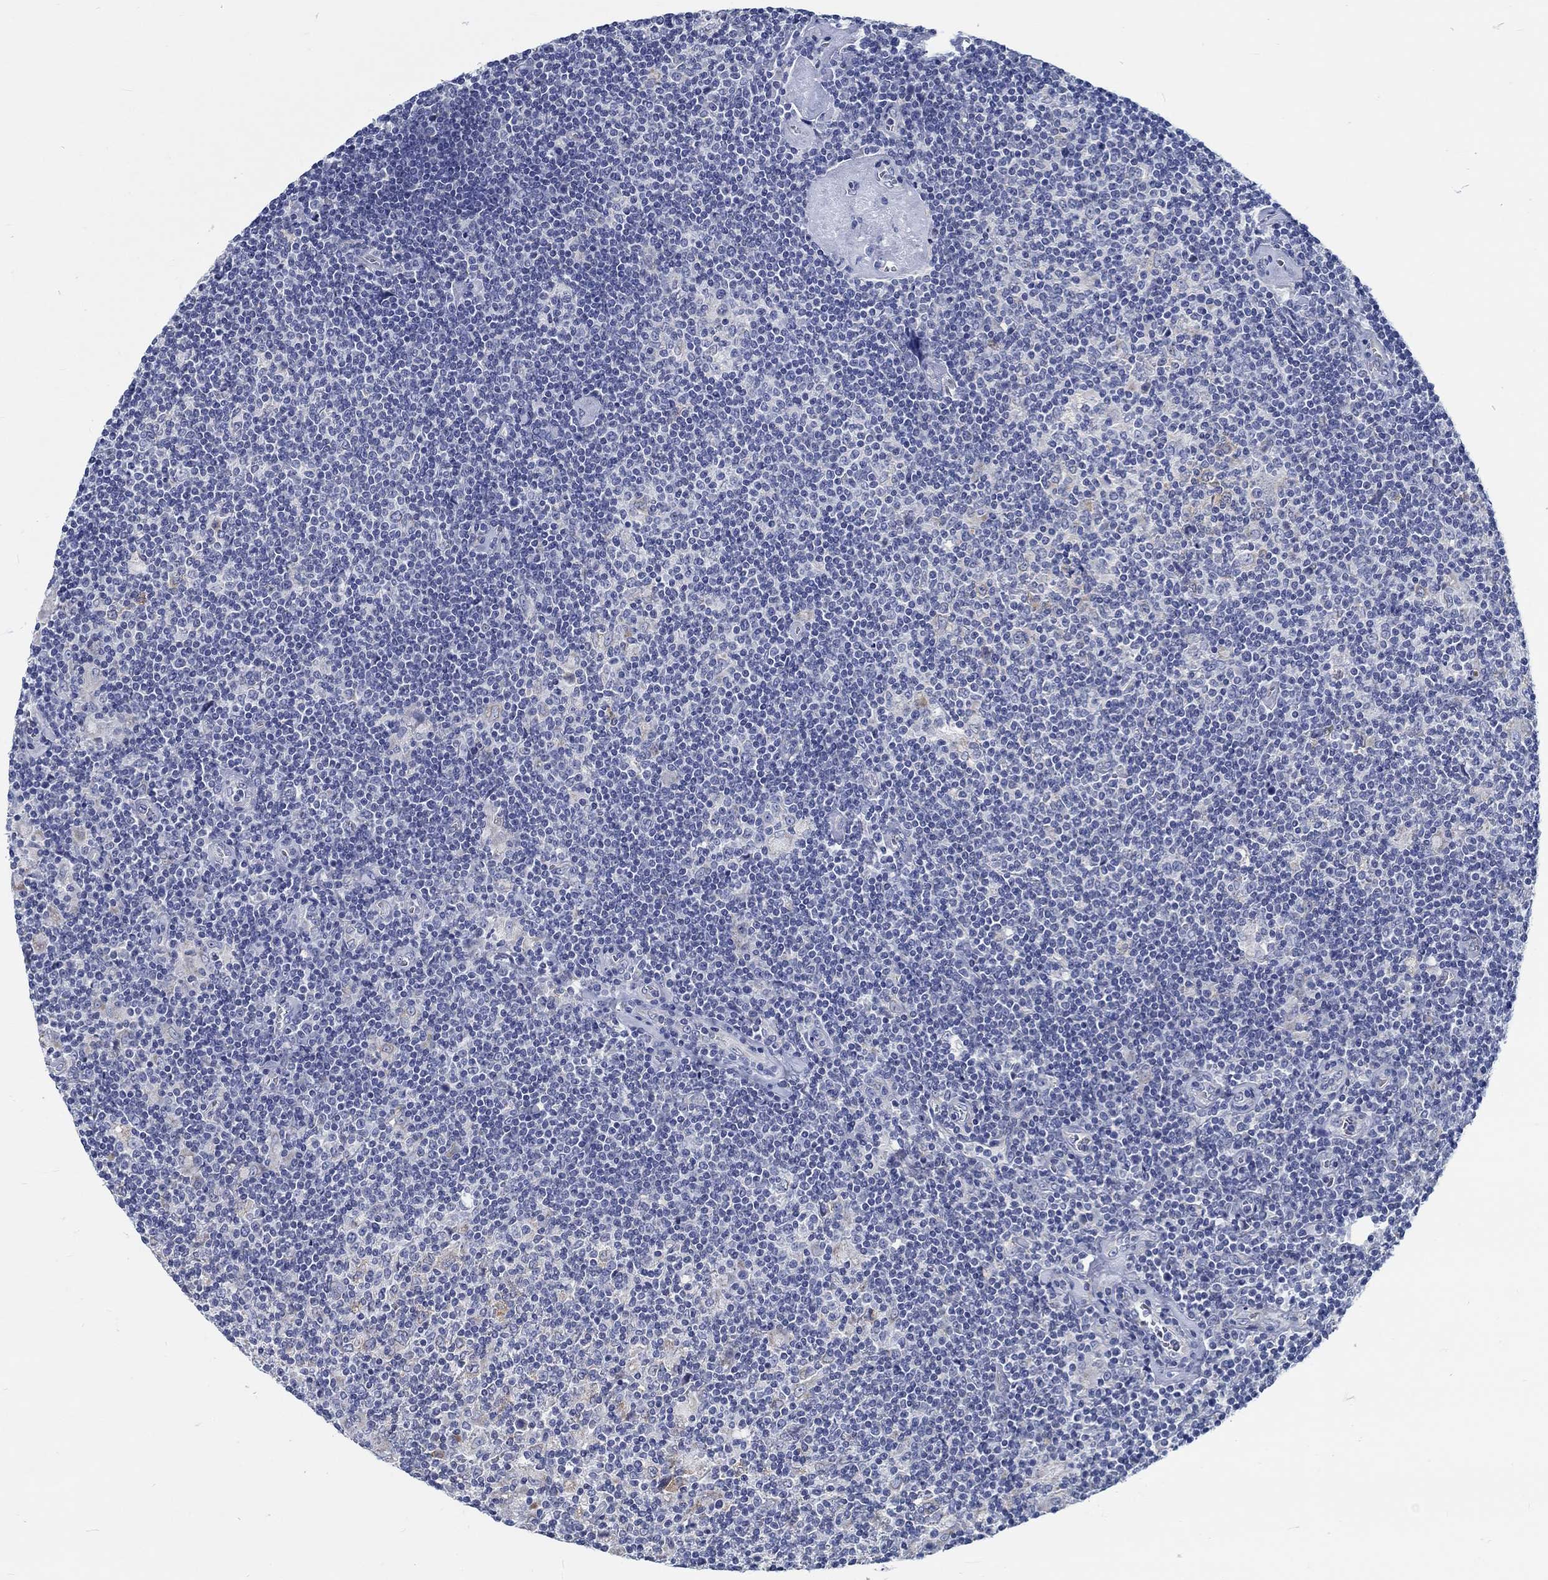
{"staining": {"intensity": "negative", "quantity": "none", "location": "none"}, "tissue": "lymphoma", "cell_type": "Tumor cells", "image_type": "cancer", "snomed": [{"axis": "morphology", "description": "Hodgkin's disease, NOS"}, {"axis": "topography", "description": "Lymph node"}], "caption": "Histopathology image shows no significant protein positivity in tumor cells of Hodgkin's disease. Nuclei are stained in blue.", "gene": "MYBPC1", "patient": {"sex": "male", "age": 40}}